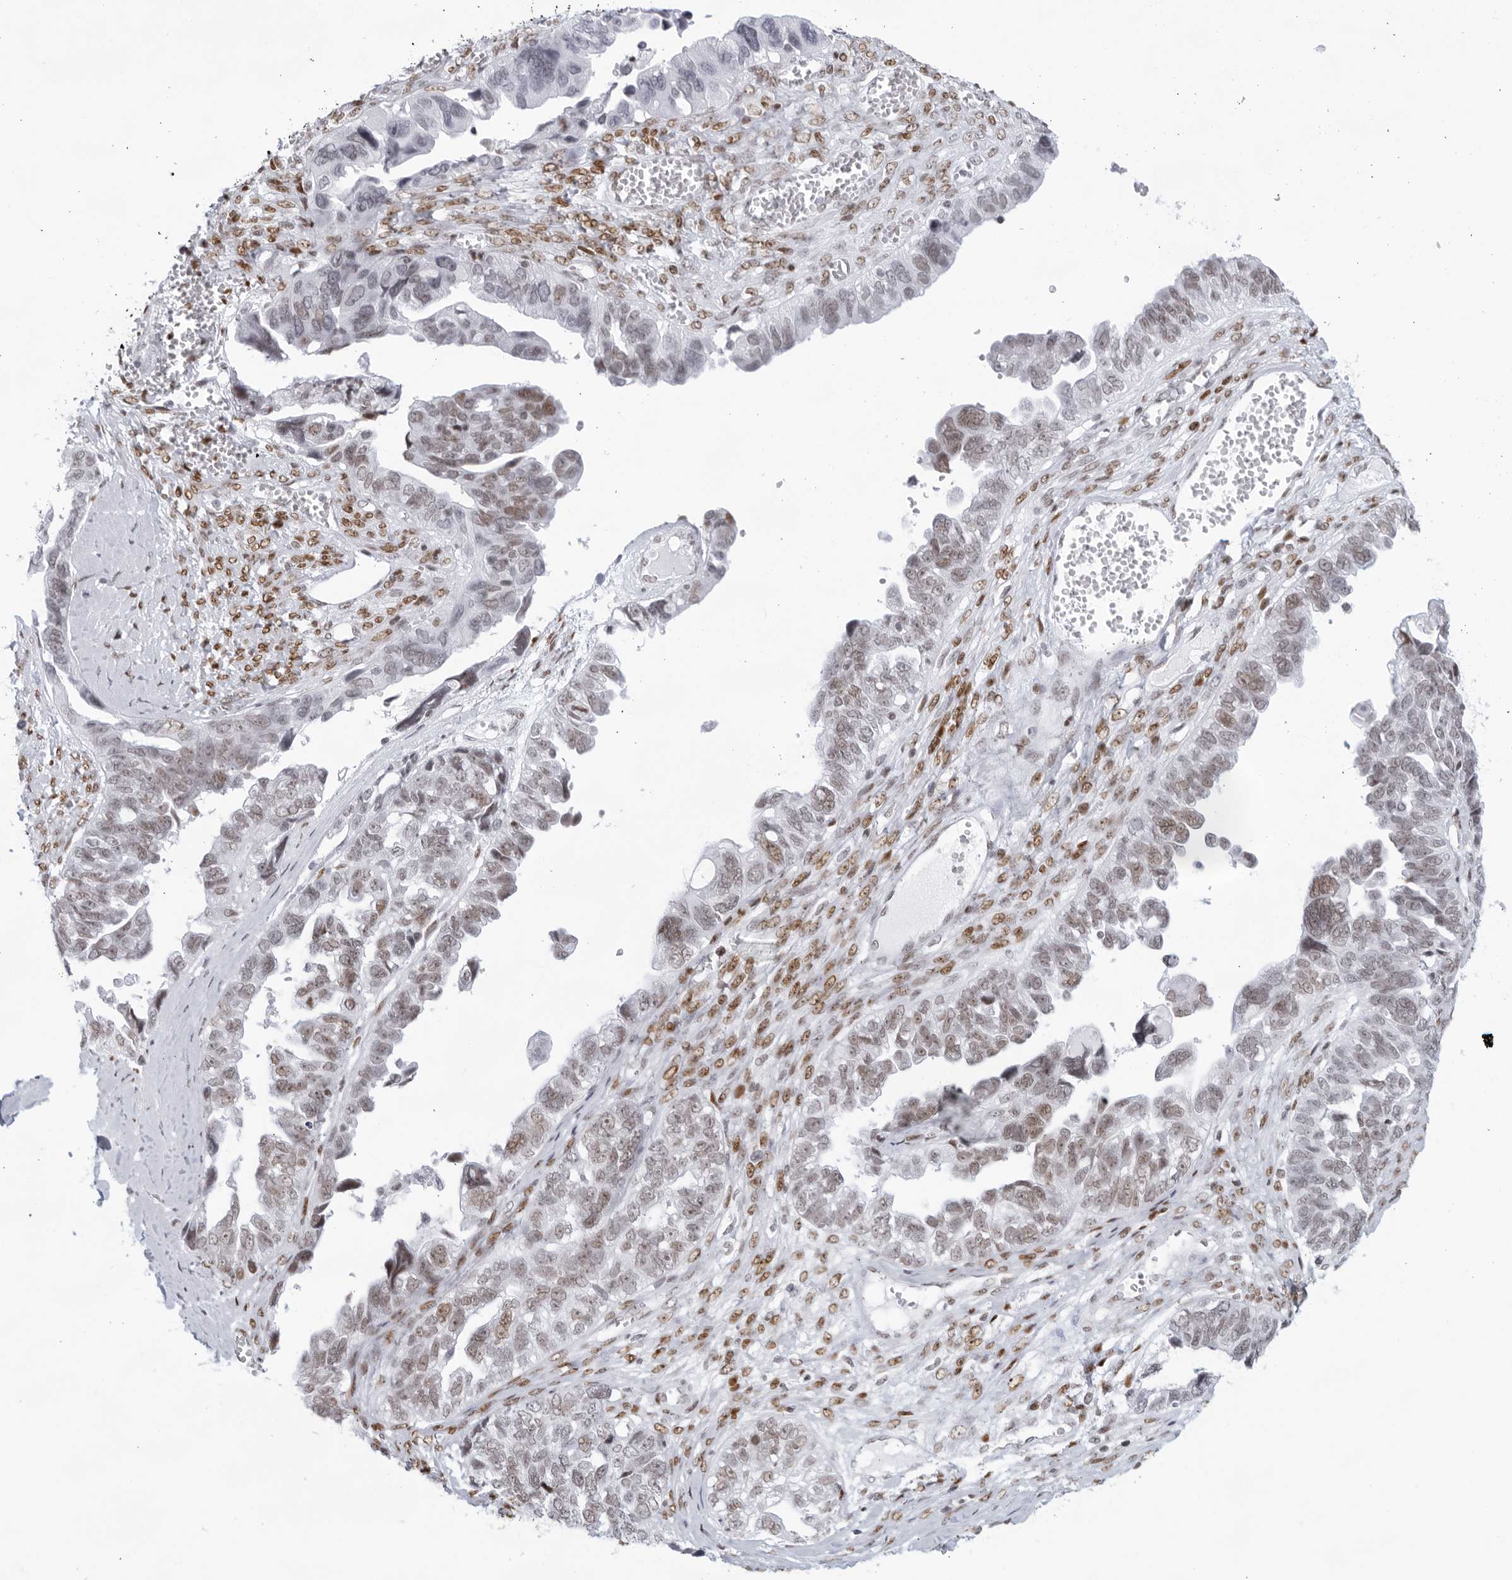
{"staining": {"intensity": "moderate", "quantity": "<25%", "location": "nuclear"}, "tissue": "ovarian cancer", "cell_type": "Tumor cells", "image_type": "cancer", "snomed": [{"axis": "morphology", "description": "Cystadenocarcinoma, serous, NOS"}, {"axis": "topography", "description": "Ovary"}], "caption": "Human ovarian cancer (serous cystadenocarcinoma) stained with a brown dye exhibits moderate nuclear positive positivity in approximately <25% of tumor cells.", "gene": "HP1BP3", "patient": {"sex": "female", "age": 79}}